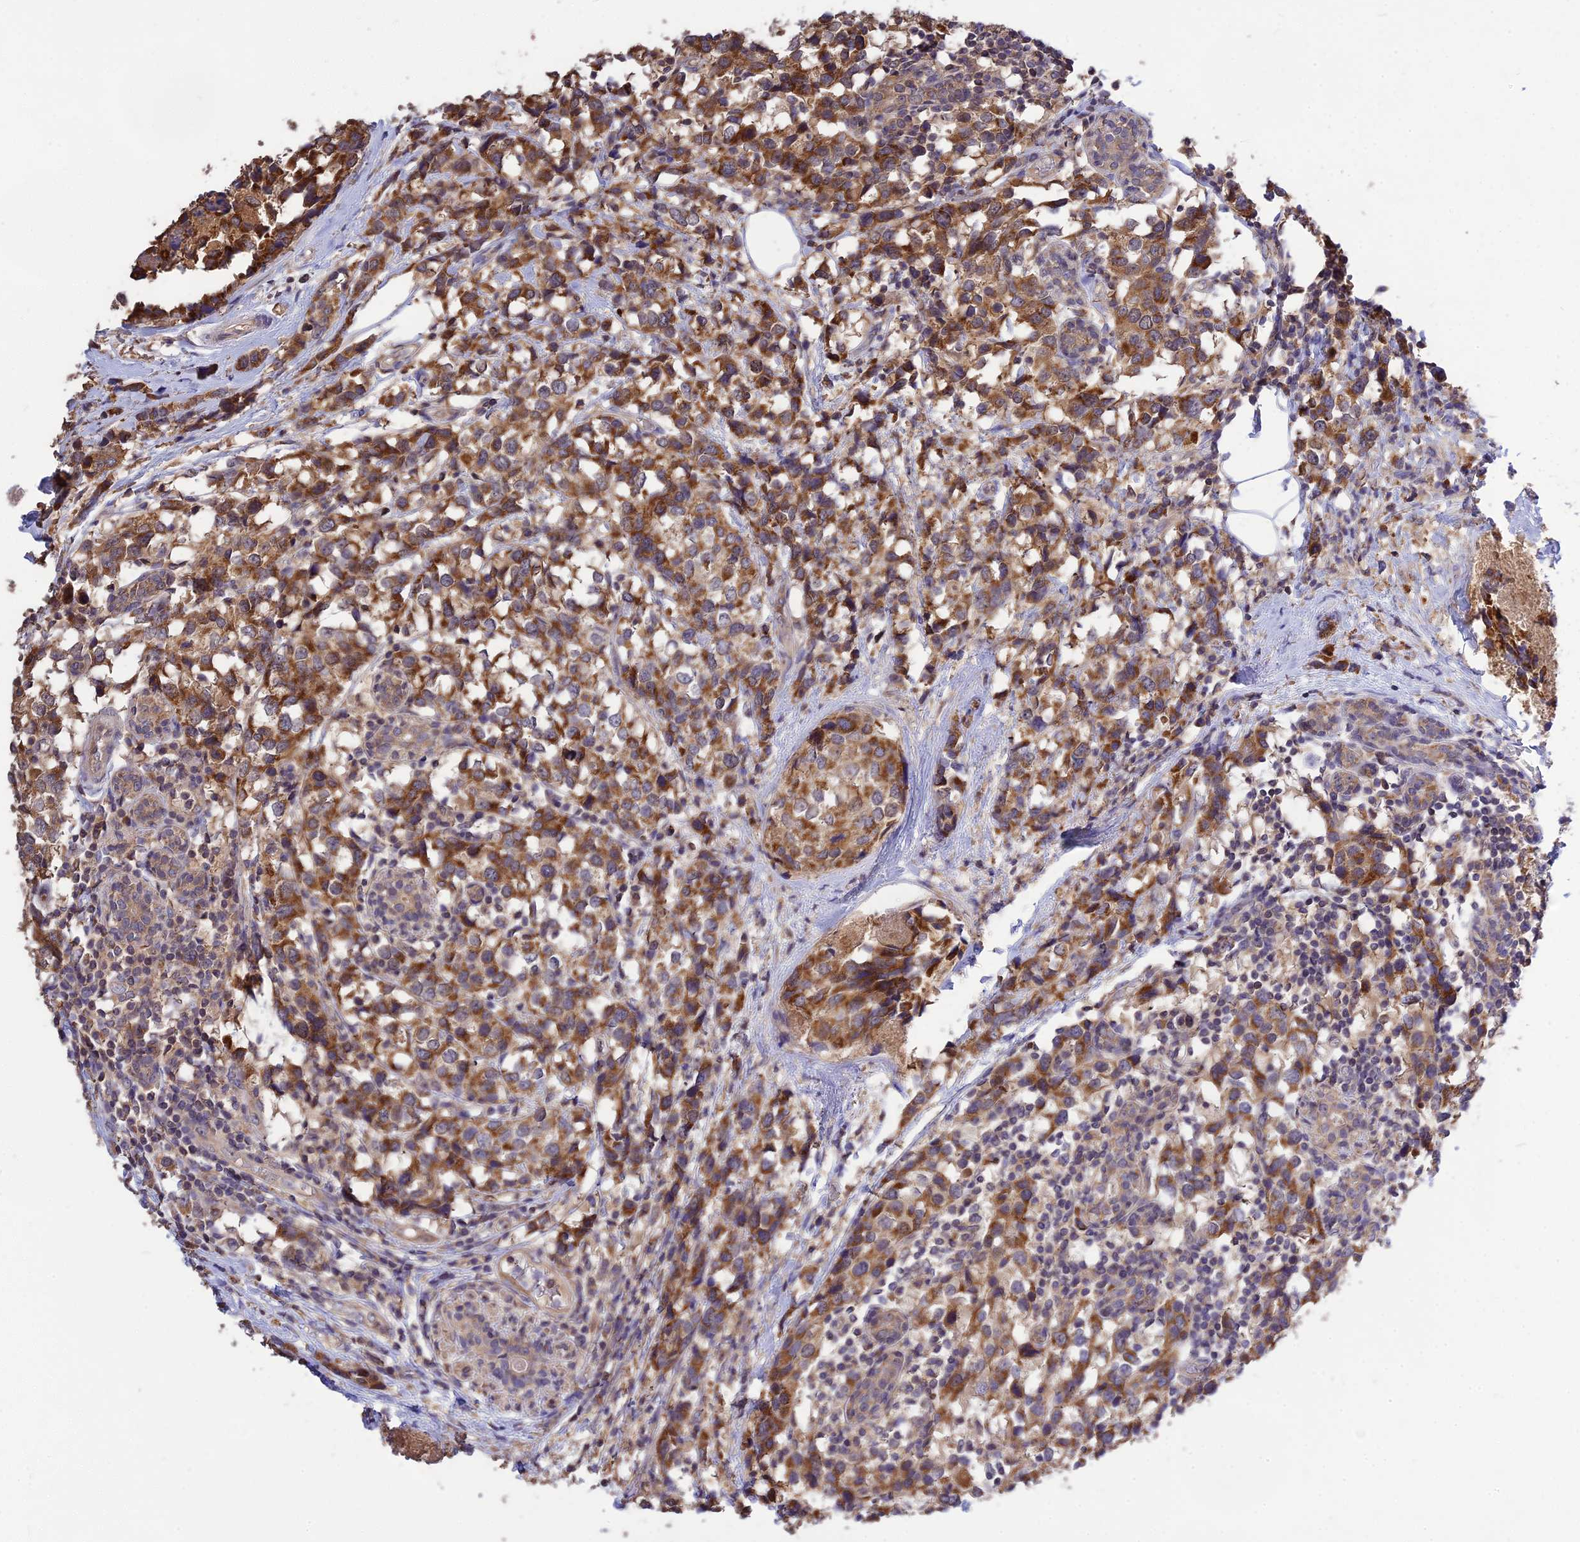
{"staining": {"intensity": "moderate", "quantity": ">75%", "location": "cytoplasmic/membranous"}, "tissue": "breast cancer", "cell_type": "Tumor cells", "image_type": "cancer", "snomed": [{"axis": "morphology", "description": "Lobular carcinoma"}, {"axis": "topography", "description": "Breast"}], "caption": "This image displays IHC staining of breast cancer, with medium moderate cytoplasmic/membranous positivity in approximately >75% of tumor cells.", "gene": "NUDT8", "patient": {"sex": "female", "age": 59}}